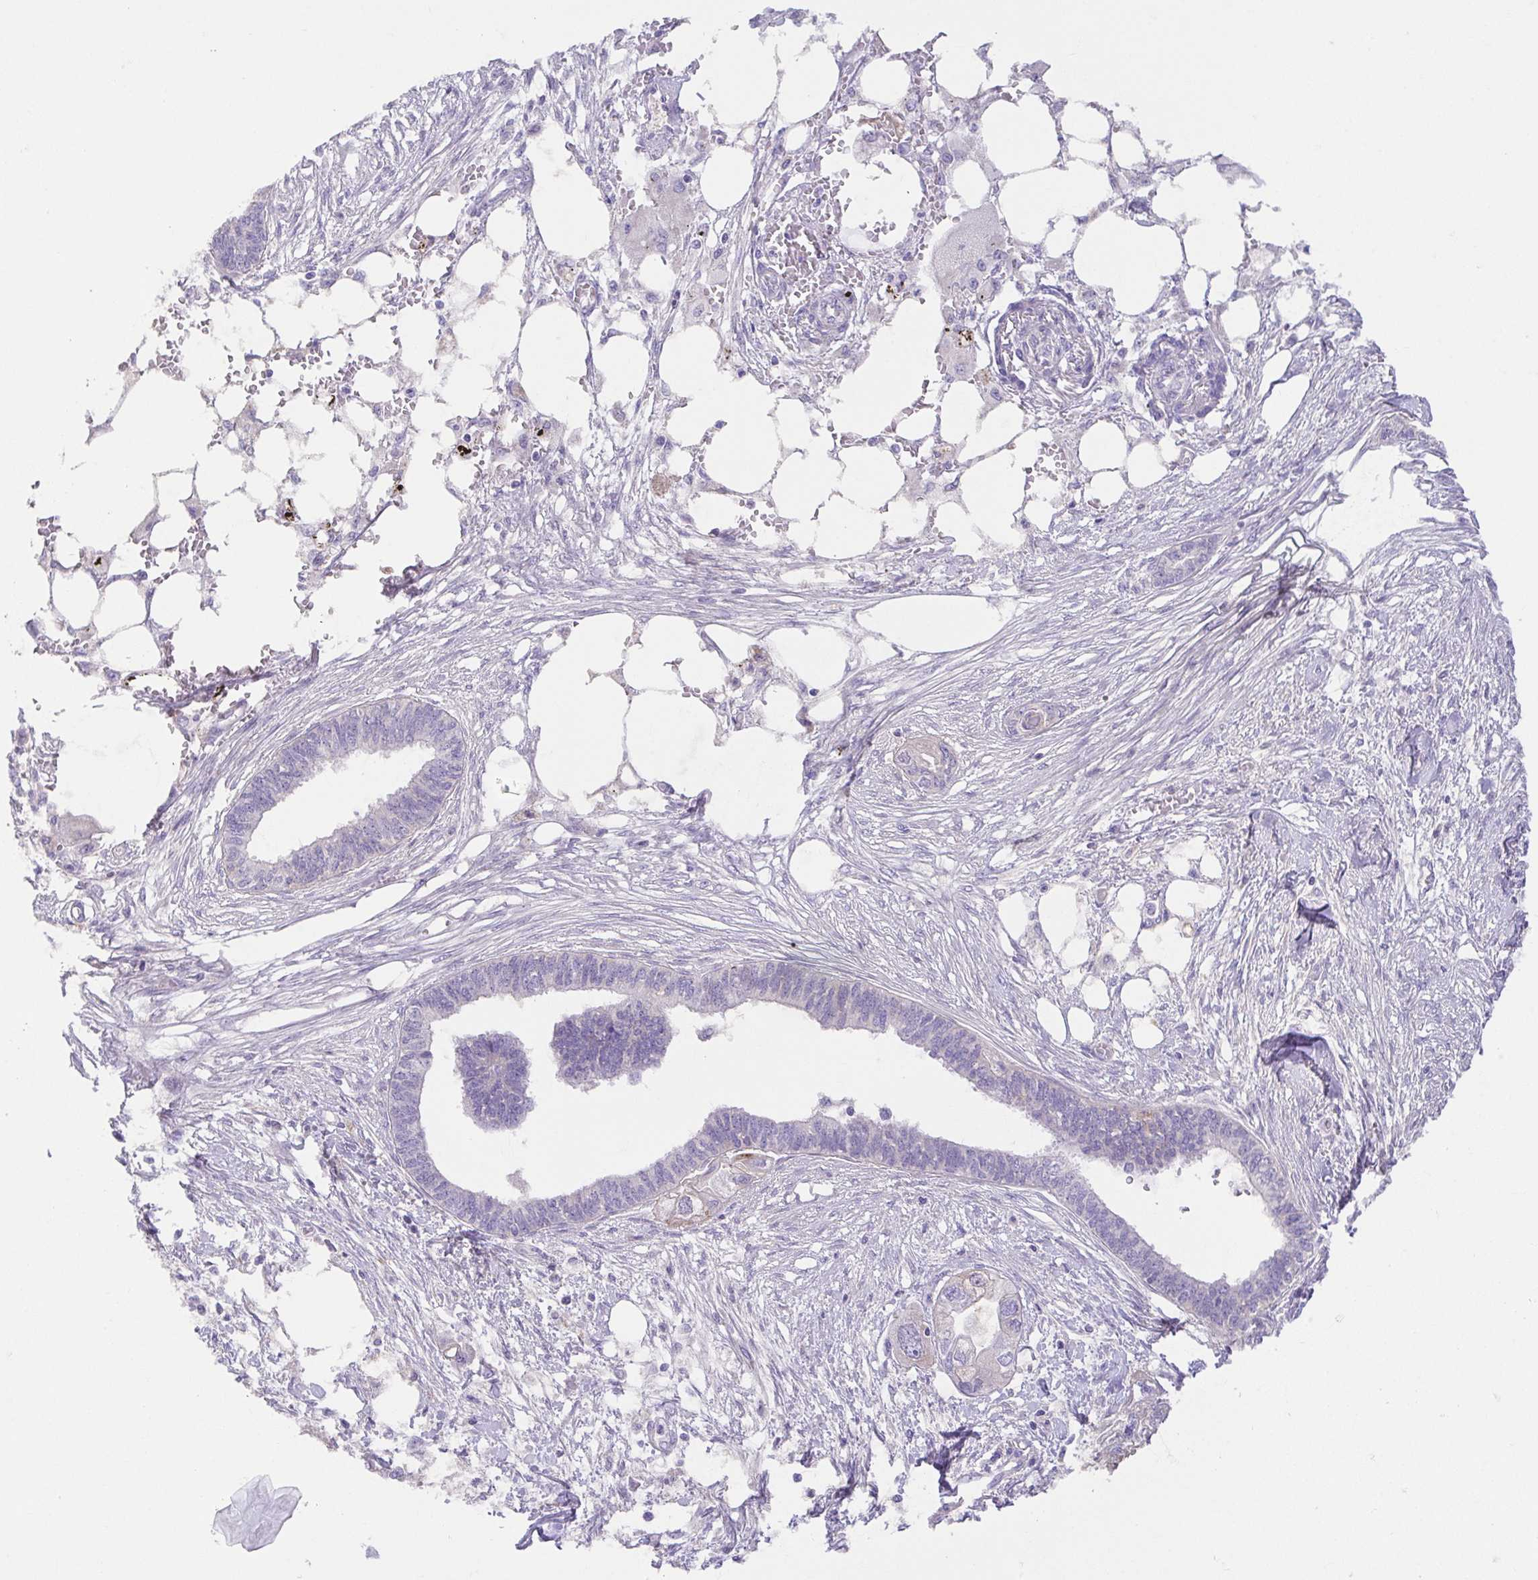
{"staining": {"intensity": "negative", "quantity": "none", "location": "none"}, "tissue": "endometrial cancer", "cell_type": "Tumor cells", "image_type": "cancer", "snomed": [{"axis": "morphology", "description": "Adenocarcinoma, NOS"}, {"axis": "morphology", "description": "Adenocarcinoma, metastatic, NOS"}, {"axis": "topography", "description": "Adipose tissue"}, {"axis": "topography", "description": "Endometrium"}], "caption": "This is an immunohistochemistry (IHC) image of human metastatic adenocarcinoma (endometrial). There is no staining in tumor cells.", "gene": "SLC13A1", "patient": {"sex": "female", "age": 67}}